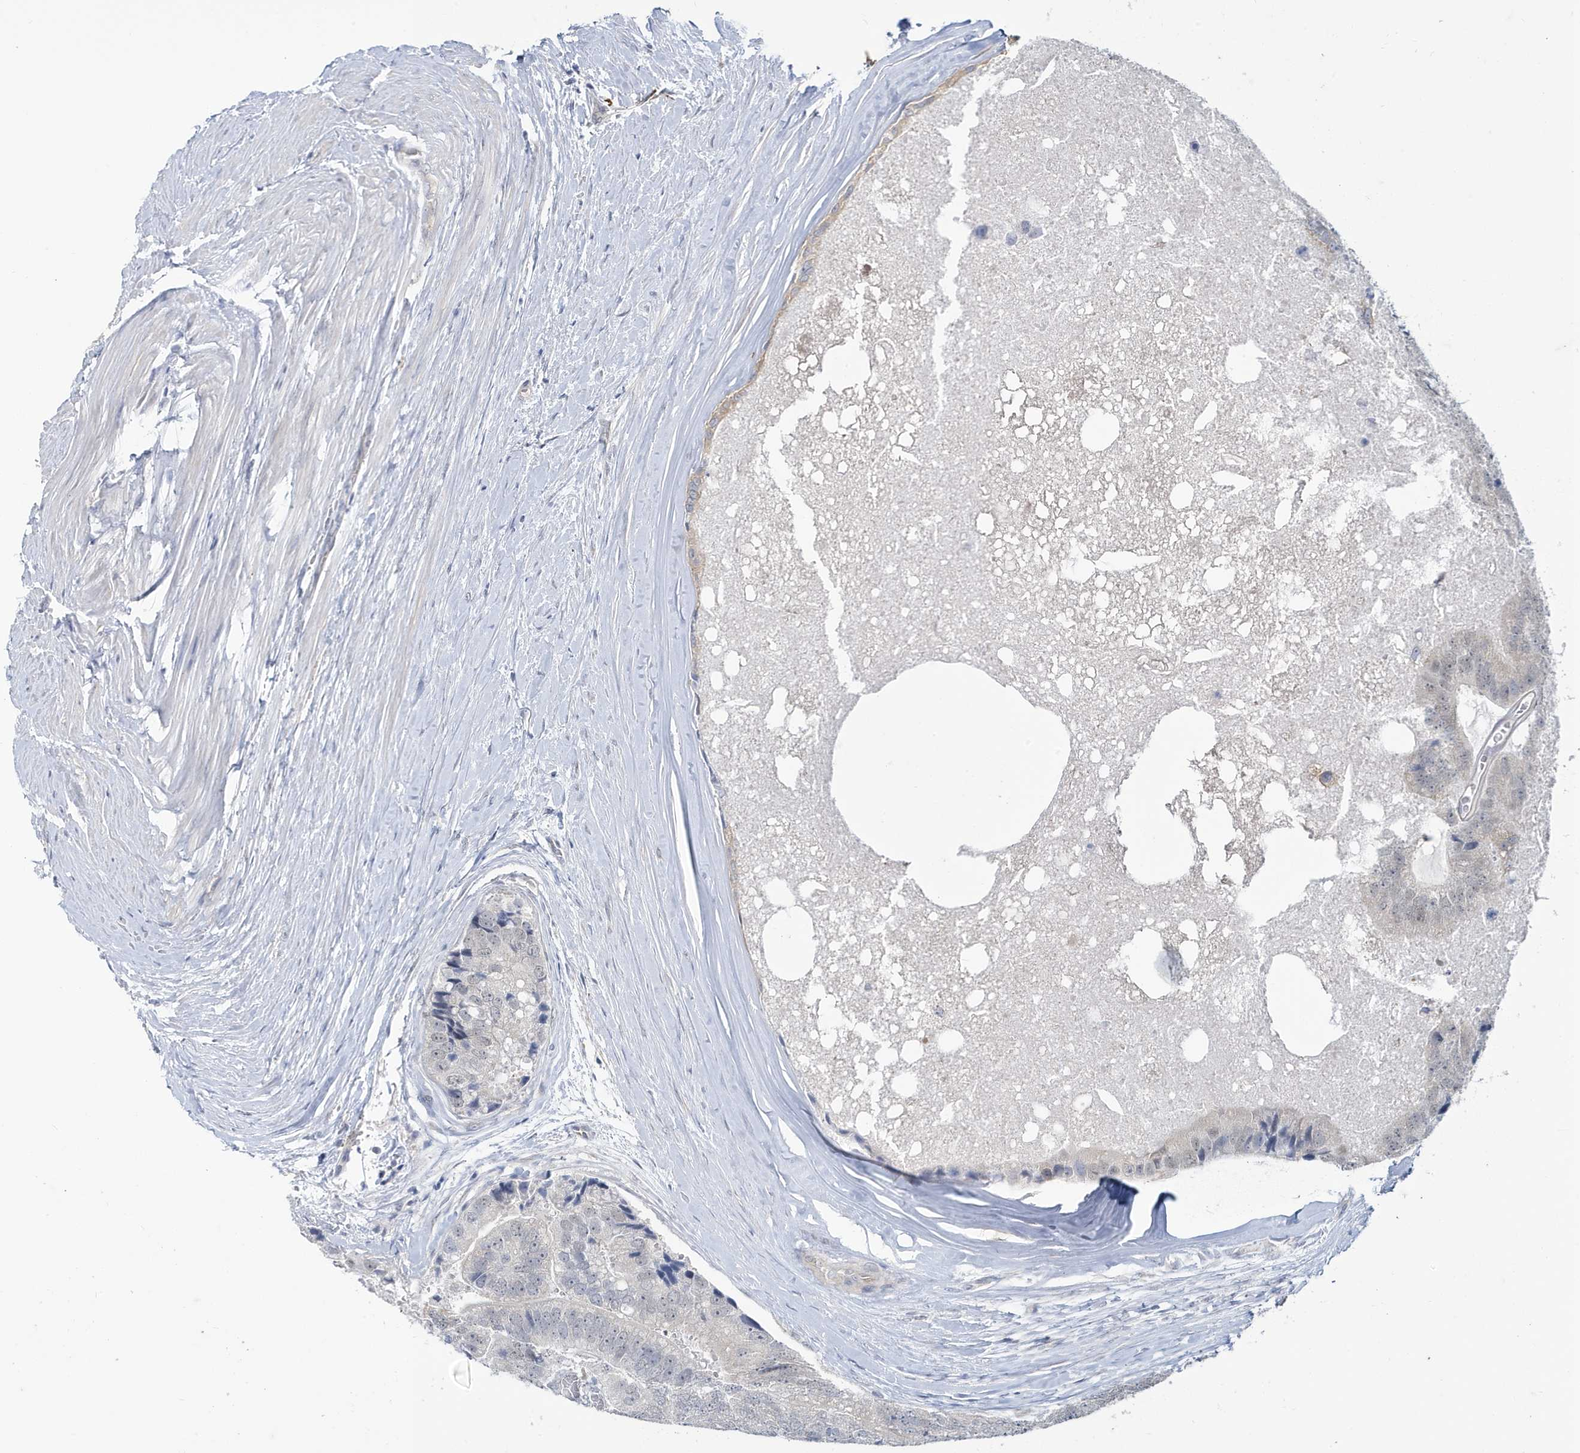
{"staining": {"intensity": "moderate", "quantity": "25%-75%", "location": "cytoplasmic/membranous"}, "tissue": "prostate cancer", "cell_type": "Tumor cells", "image_type": "cancer", "snomed": [{"axis": "morphology", "description": "Adenocarcinoma, High grade"}, {"axis": "topography", "description": "Prostate"}], "caption": "Immunohistochemical staining of prostate high-grade adenocarcinoma exhibits medium levels of moderate cytoplasmic/membranous positivity in approximately 25%-75% of tumor cells.", "gene": "ZNF654", "patient": {"sex": "male", "age": 70}}